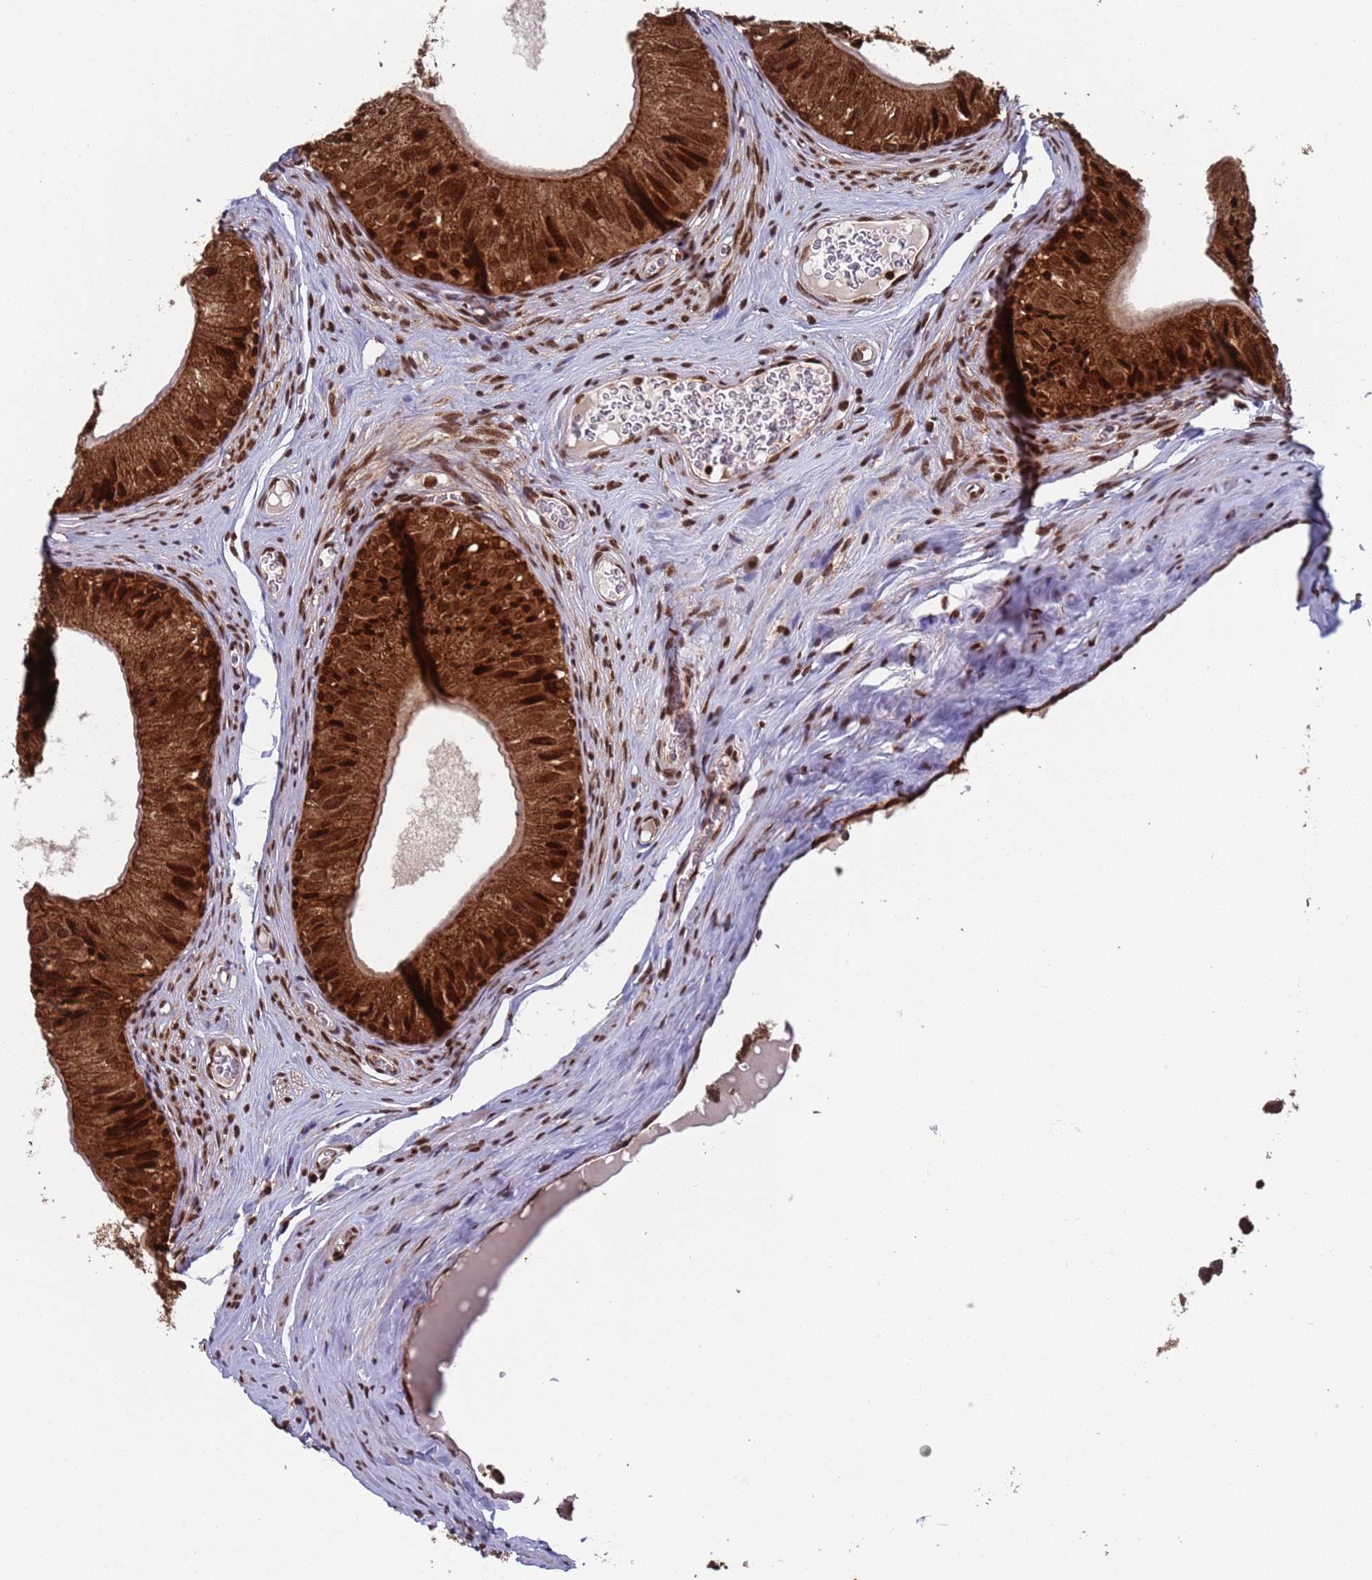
{"staining": {"intensity": "strong", "quantity": ">75%", "location": "cytoplasmic/membranous,nuclear"}, "tissue": "epididymis", "cell_type": "Glandular cells", "image_type": "normal", "snomed": [{"axis": "morphology", "description": "Normal tissue, NOS"}, {"axis": "topography", "description": "Epididymis"}], "caption": "Protein staining shows strong cytoplasmic/membranous,nuclear staining in about >75% of glandular cells in normal epididymis. Immunohistochemistry (ihc) stains the protein of interest in brown and the nuclei are stained blue.", "gene": "FUBP3", "patient": {"sex": "male", "age": 36}}